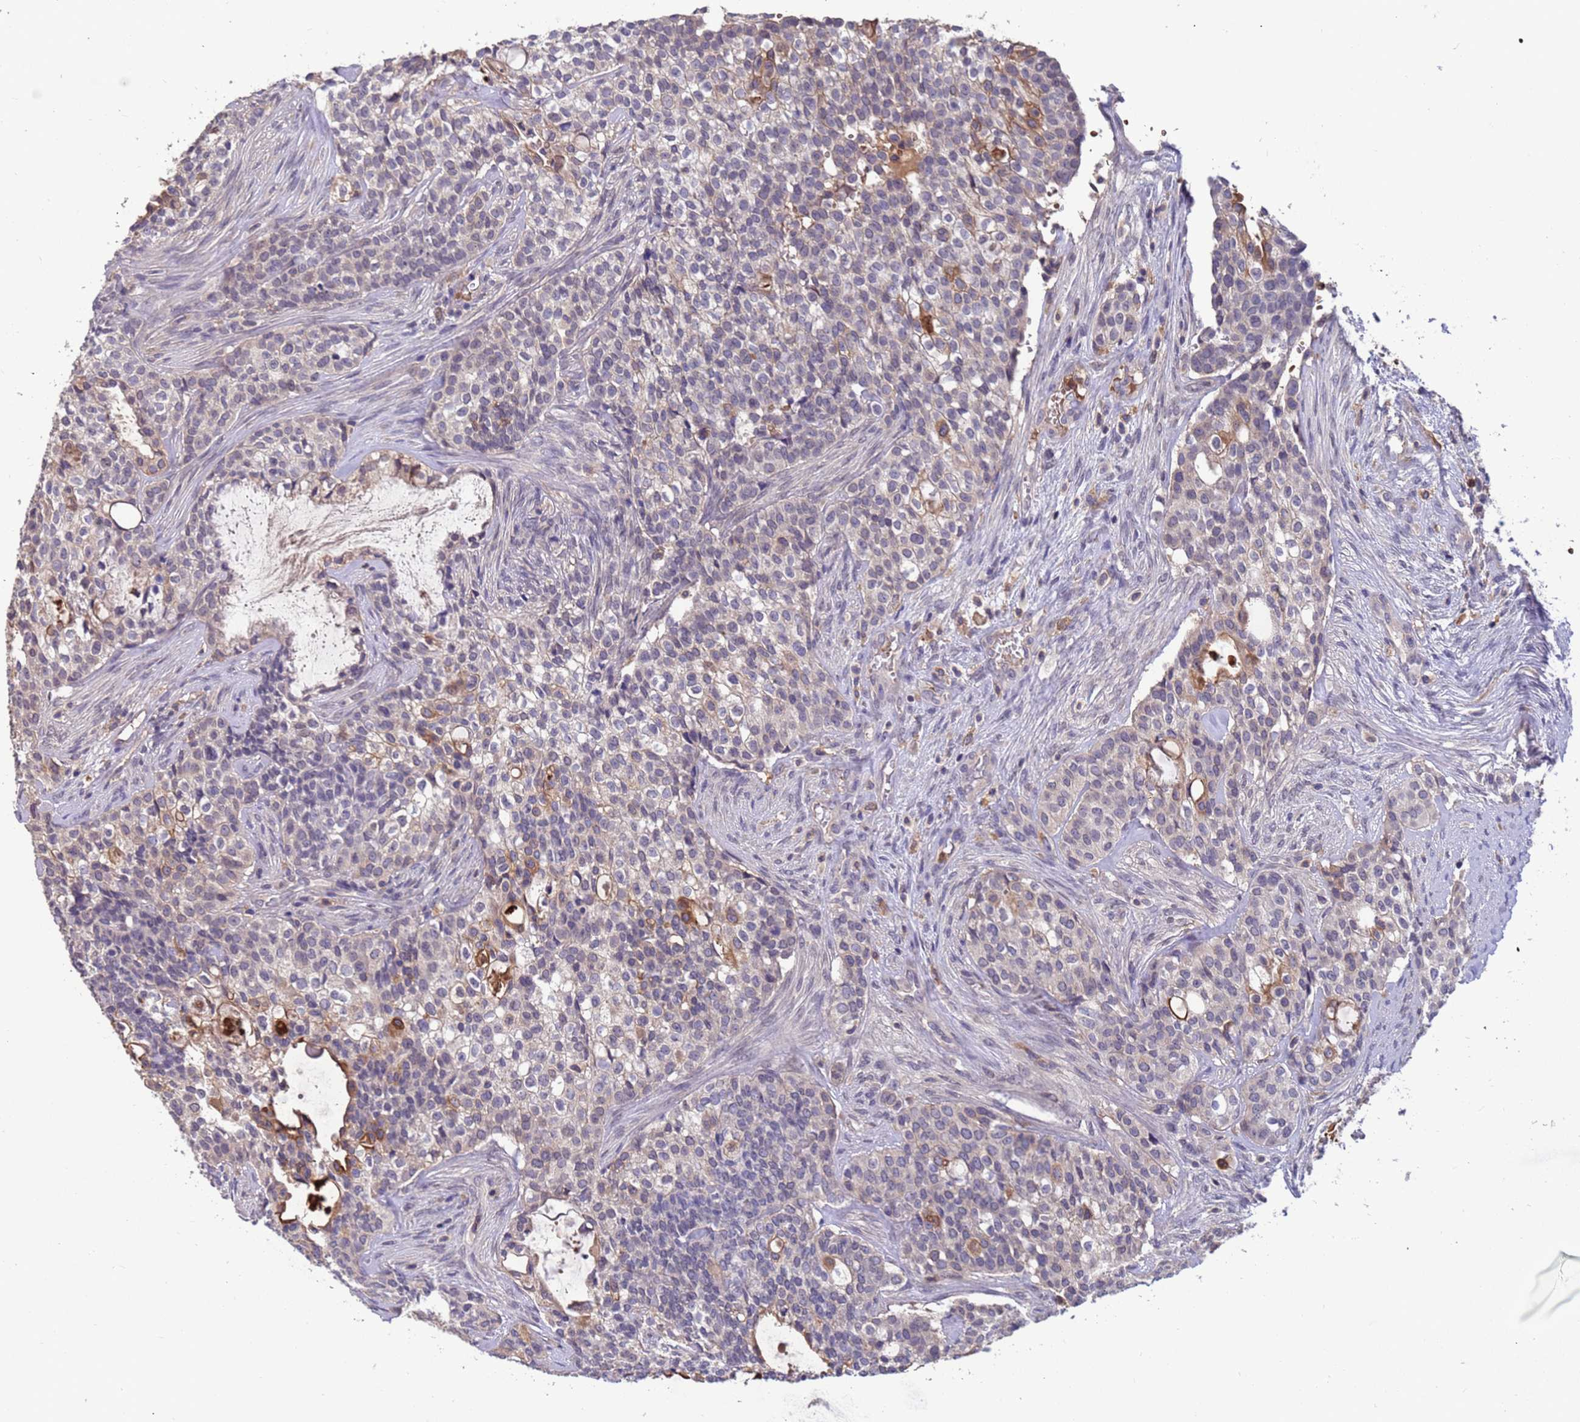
{"staining": {"intensity": "negative", "quantity": "none", "location": "none"}, "tissue": "head and neck cancer", "cell_type": "Tumor cells", "image_type": "cancer", "snomed": [{"axis": "morphology", "description": "Adenocarcinoma, NOS"}, {"axis": "topography", "description": "Head-Neck"}], "caption": "Human head and neck adenocarcinoma stained for a protein using immunohistochemistry (IHC) displays no positivity in tumor cells.", "gene": "AMPD3", "patient": {"sex": "male", "age": 81}}